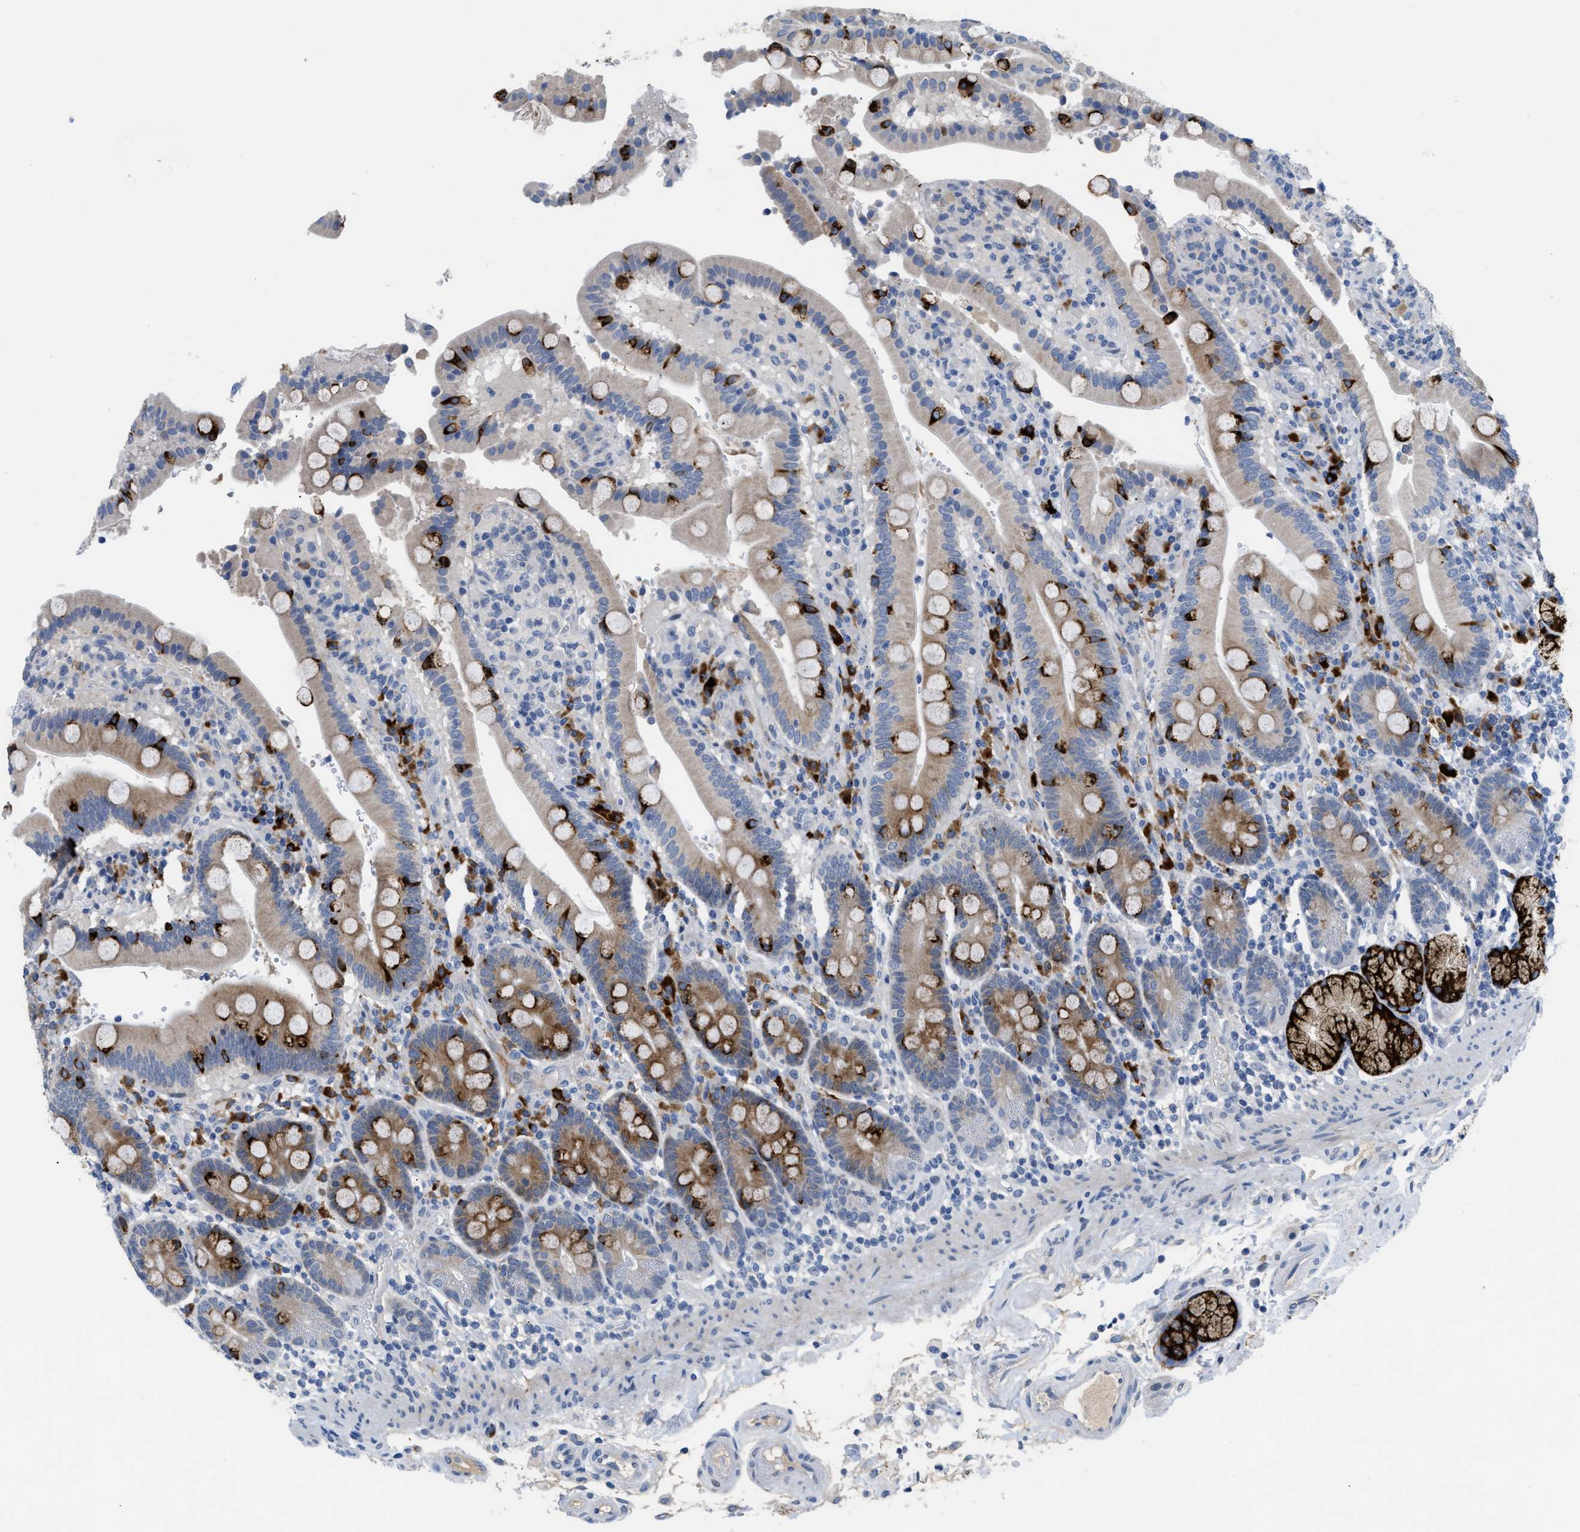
{"staining": {"intensity": "strong", "quantity": "<25%", "location": "cytoplasmic/membranous"}, "tissue": "duodenum", "cell_type": "Glandular cells", "image_type": "normal", "snomed": [{"axis": "morphology", "description": "Normal tissue, NOS"}, {"axis": "topography", "description": "Small intestine, NOS"}], "caption": "Protein staining of benign duodenum demonstrates strong cytoplasmic/membranous staining in approximately <25% of glandular cells. (Stains: DAB in brown, nuclei in blue, Microscopy: brightfield microscopy at high magnification).", "gene": "OR9K2", "patient": {"sex": "female", "age": 71}}